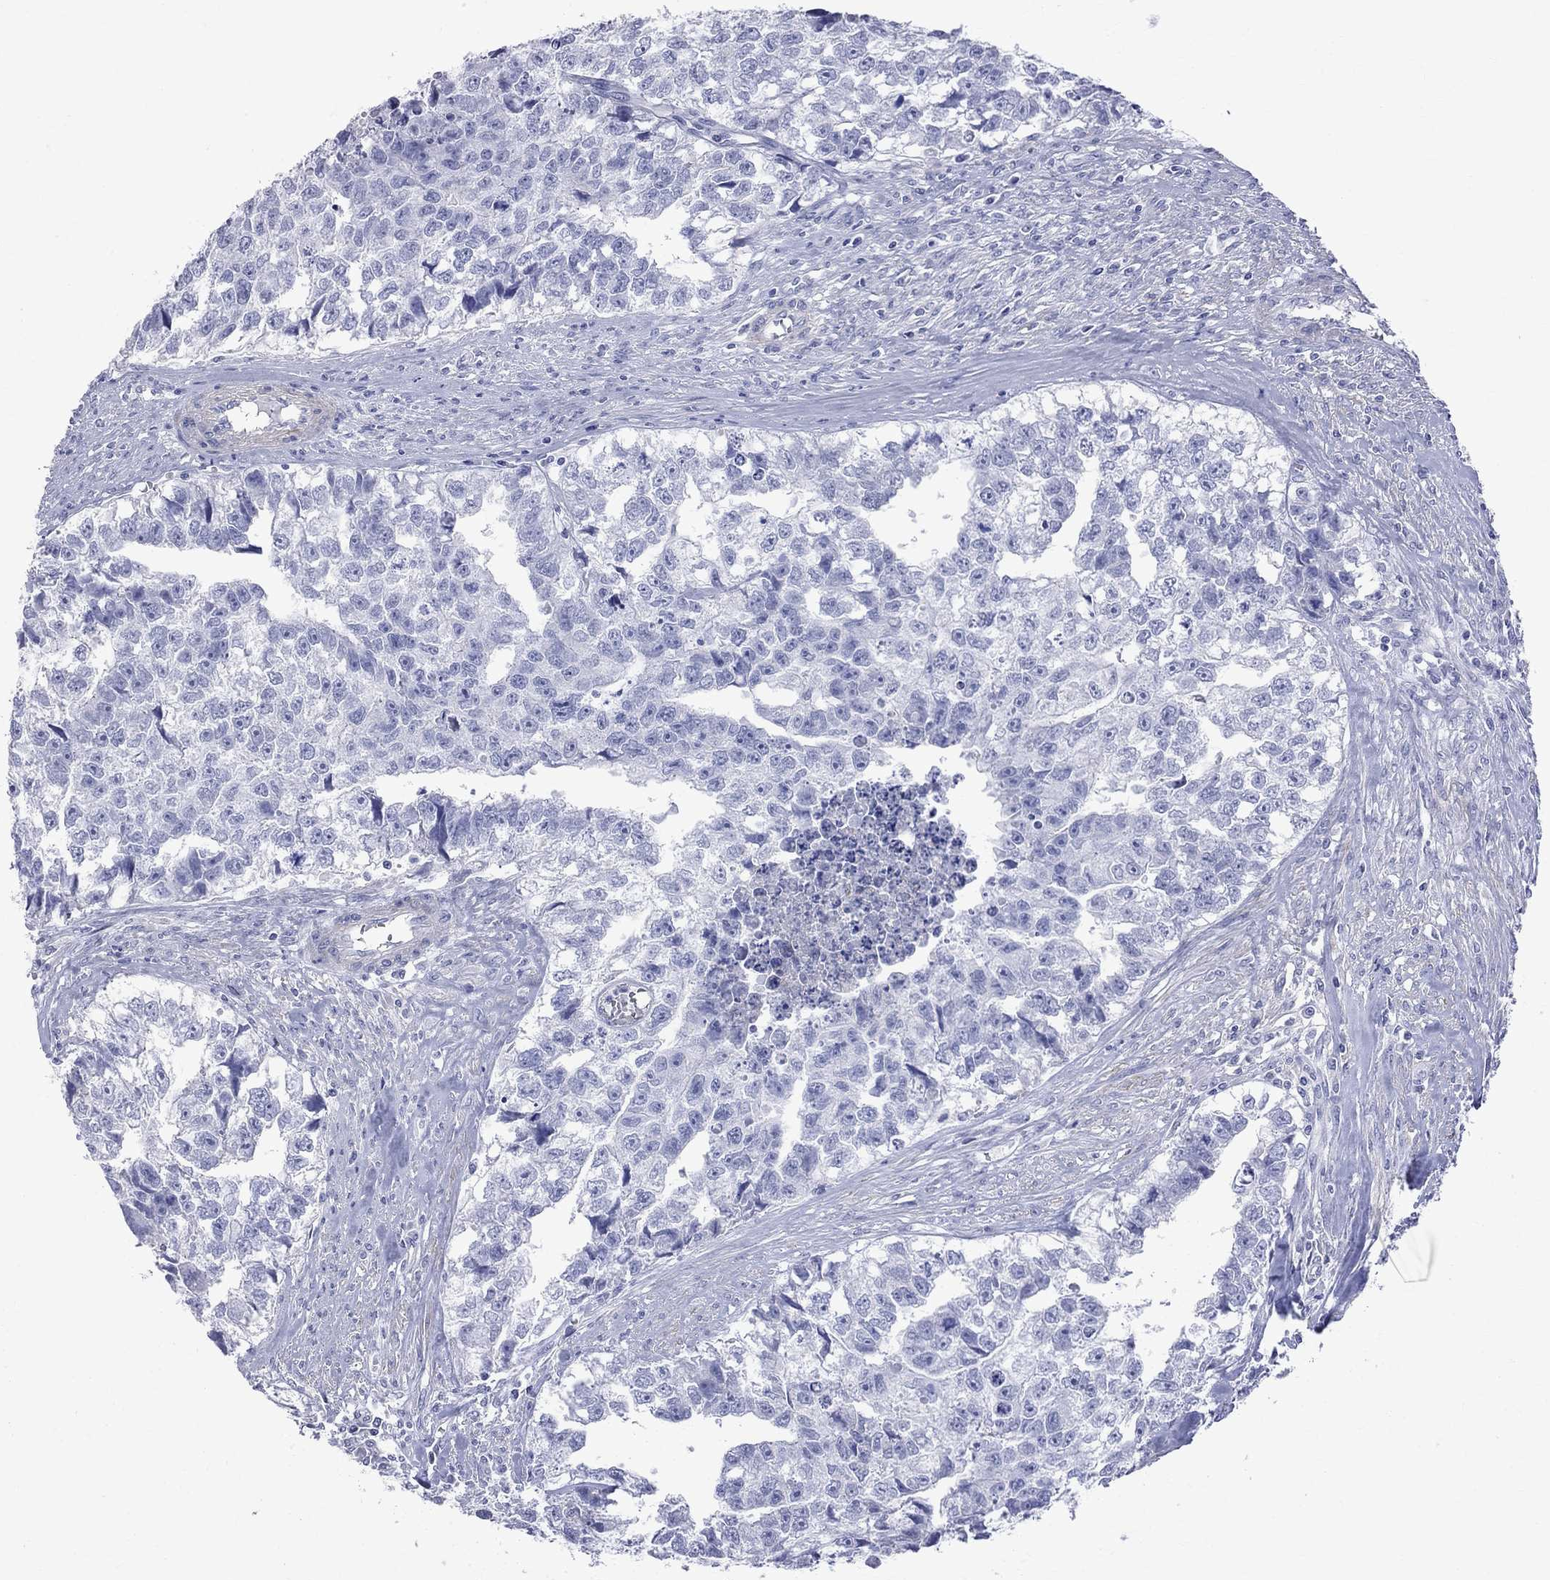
{"staining": {"intensity": "negative", "quantity": "none", "location": "none"}, "tissue": "testis cancer", "cell_type": "Tumor cells", "image_type": "cancer", "snomed": [{"axis": "morphology", "description": "Carcinoma, Embryonal, NOS"}, {"axis": "morphology", "description": "Teratoma, malignant, NOS"}, {"axis": "topography", "description": "Testis"}], "caption": "A histopathology image of human testis cancer (embryonal carcinoma) is negative for staining in tumor cells.", "gene": "S100A3", "patient": {"sex": "male", "age": 44}}